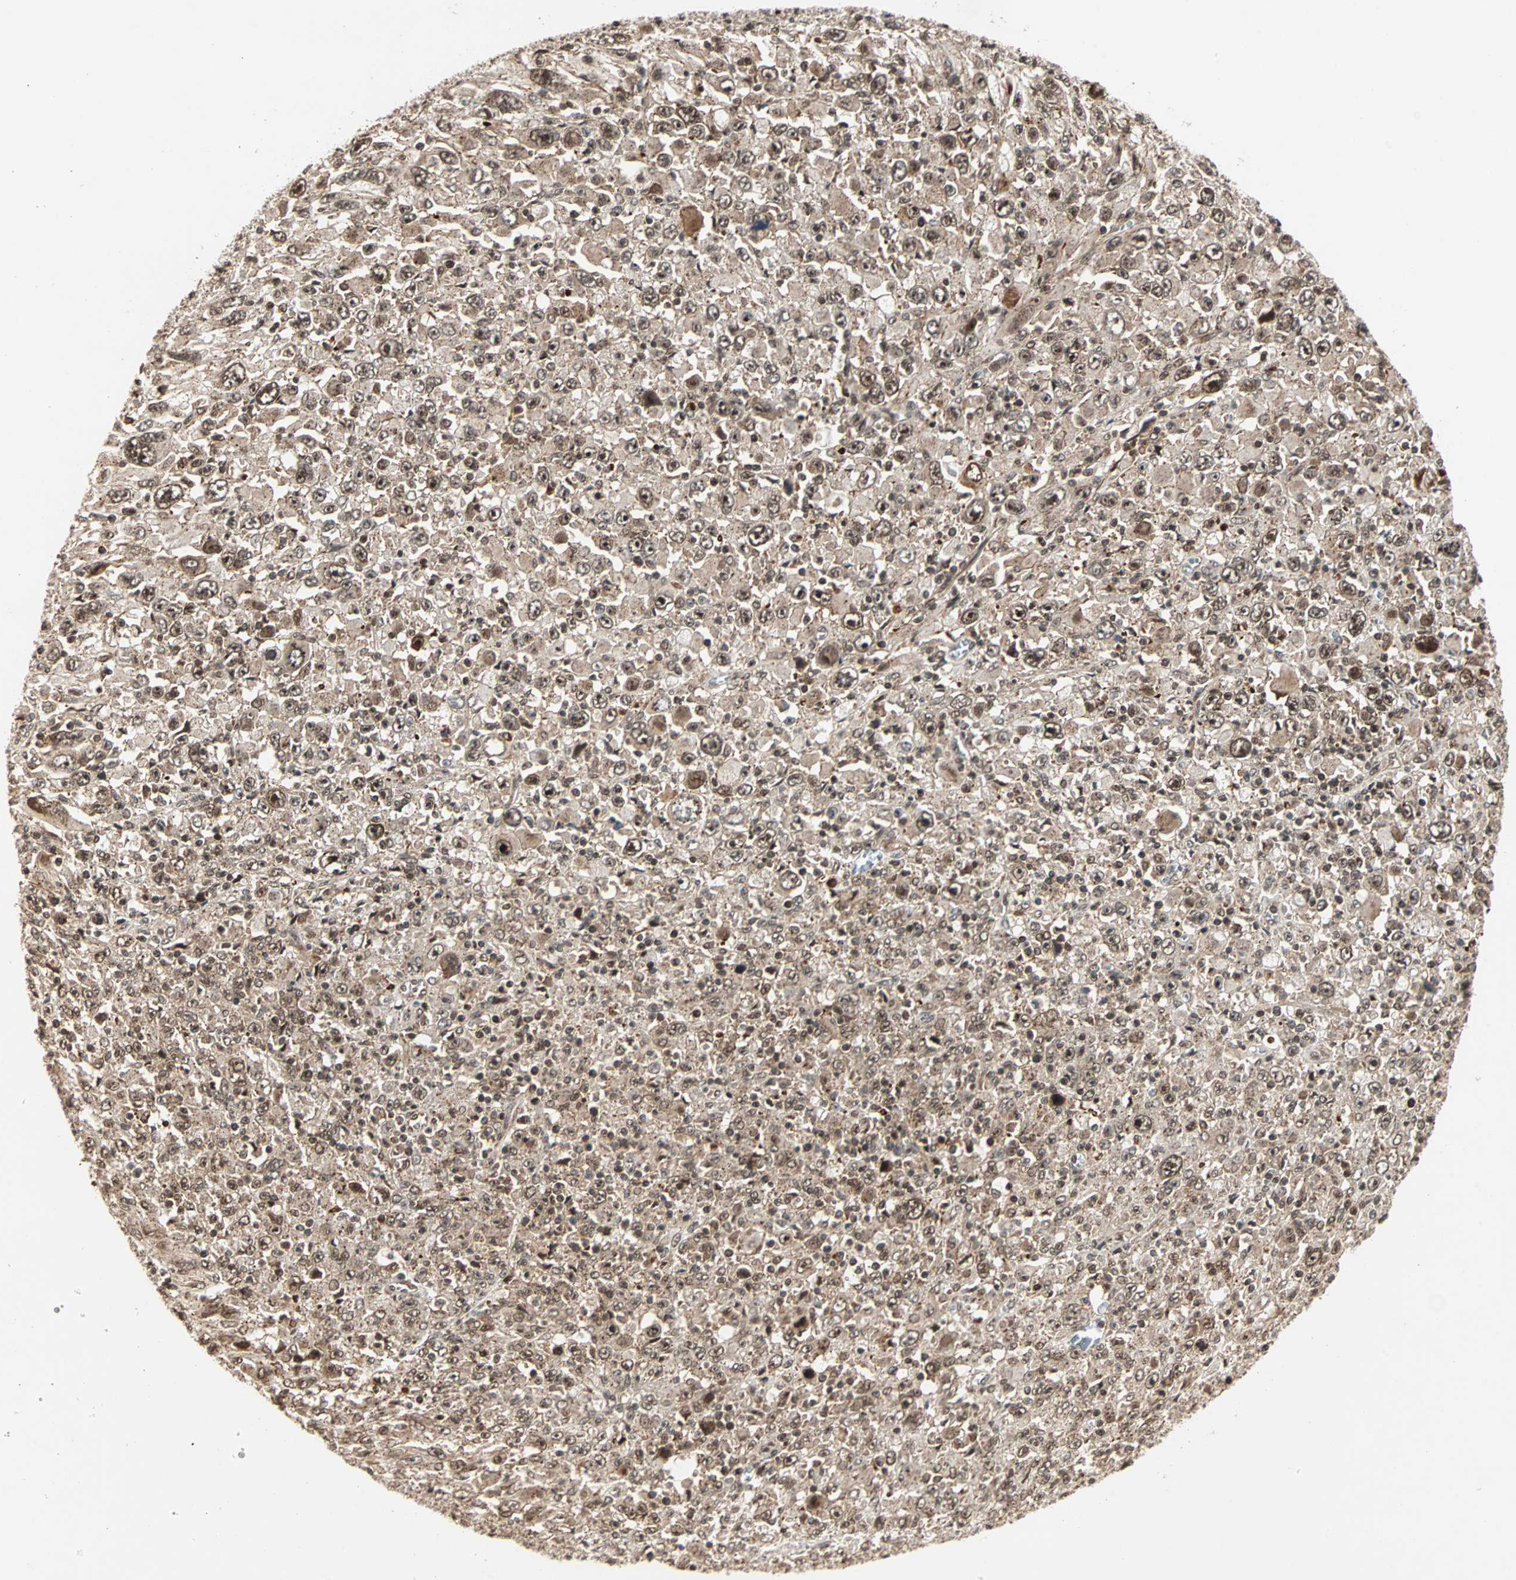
{"staining": {"intensity": "strong", "quantity": ">75%", "location": "cytoplasmic/membranous,nuclear"}, "tissue": "melanoma", "cell_type": "Tumor cells", "image_type": "cancer", "snomed": [{"axis": "morphology", "description": "Malignant melanoma, Metastatic site"}, {"axis": "topography", "description": "Skin"}], "caption": "Melanoma stained for a protein reveals strong cytoplasmic/membranous and nuclear positivity in tumor cells.", "gene": "ZBED9", "patient": {"sex": "female", "age": 56}}